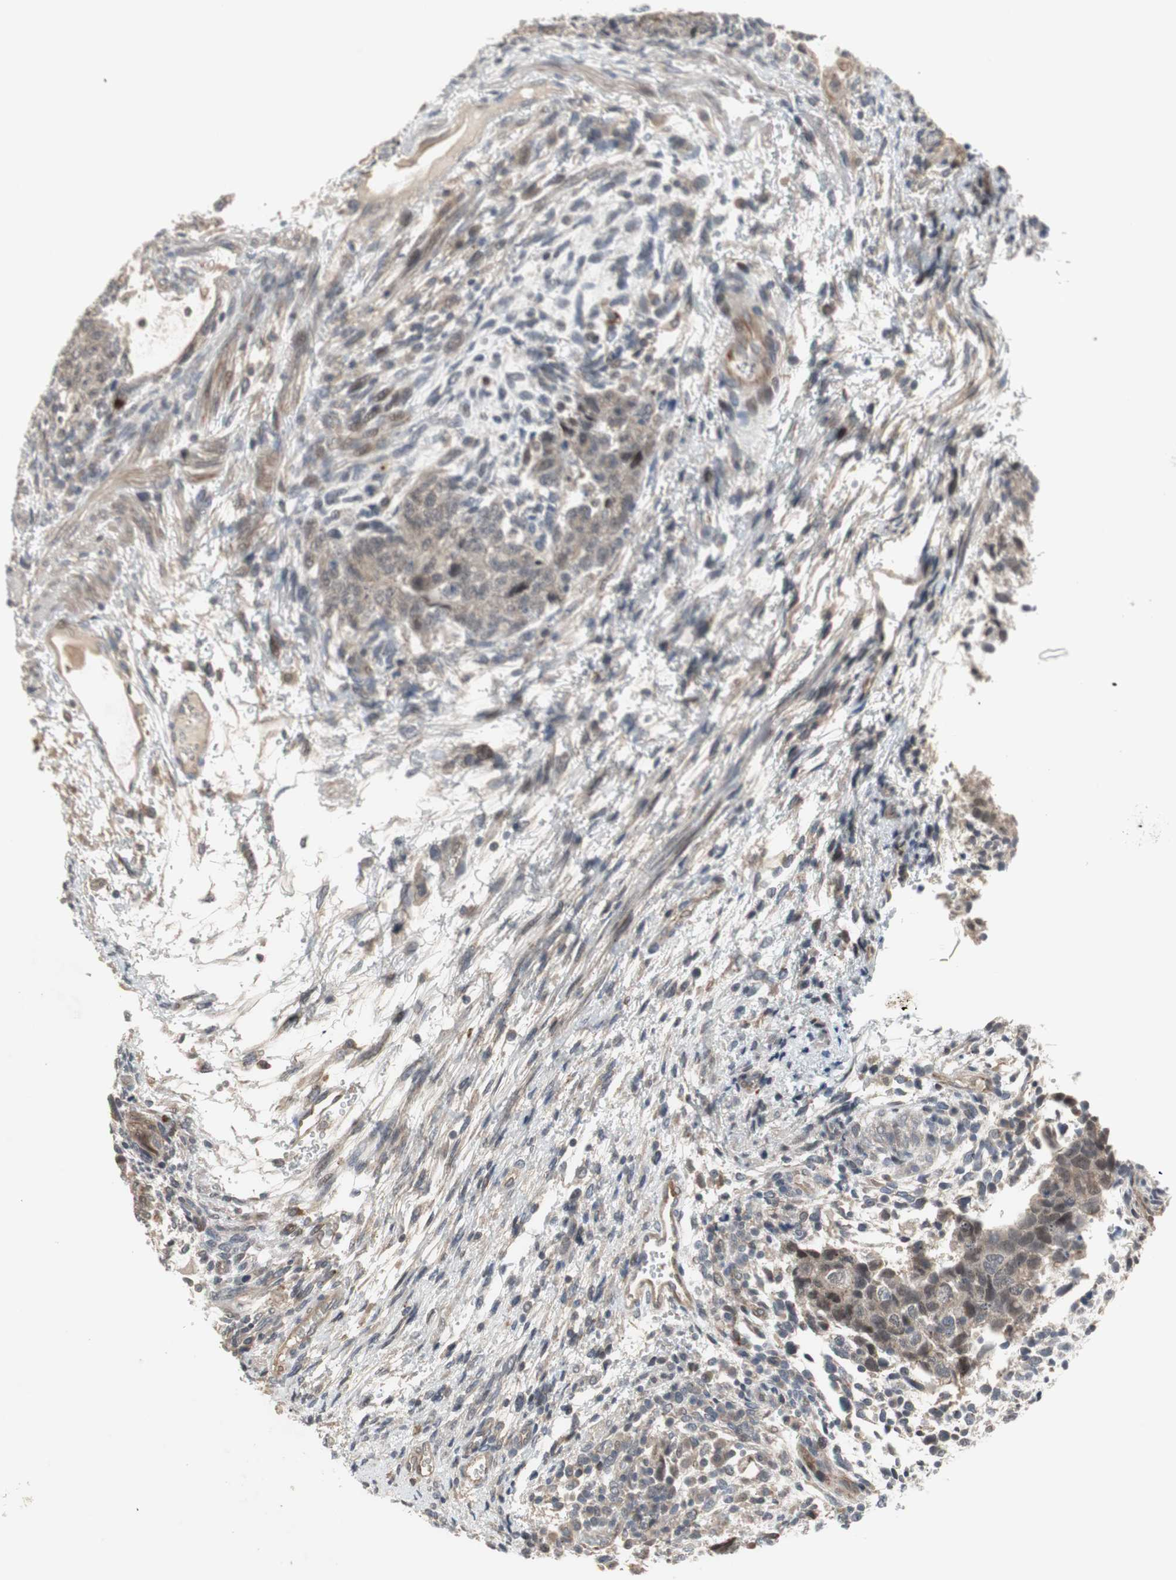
{"staining": {"intensity": "weak", "quantity": "<25%", "location": "nuclear"}, "tissue": "testis cancer", "cell_type": "Tumor cells", "image_type": "cancer", "snomed": [{"axis": "morphology", "description": "Normal tissue, NOS"}, {"axis": "morphology", "description": "Carcinoma, Embryonal, NOS"}, {"axis": "topography", "description": "Testis"}], "caption": "The IHC histopathology image has no significant staining in tumor cells of testis cancer (embryonal carcinoma) tissue. (DAB (3,3'-diaminobenzidine) immunohistochemistry with hematoxylin counter stain).", "gene": "SNX4", "patient": {"sex": "male", "age": 36}}